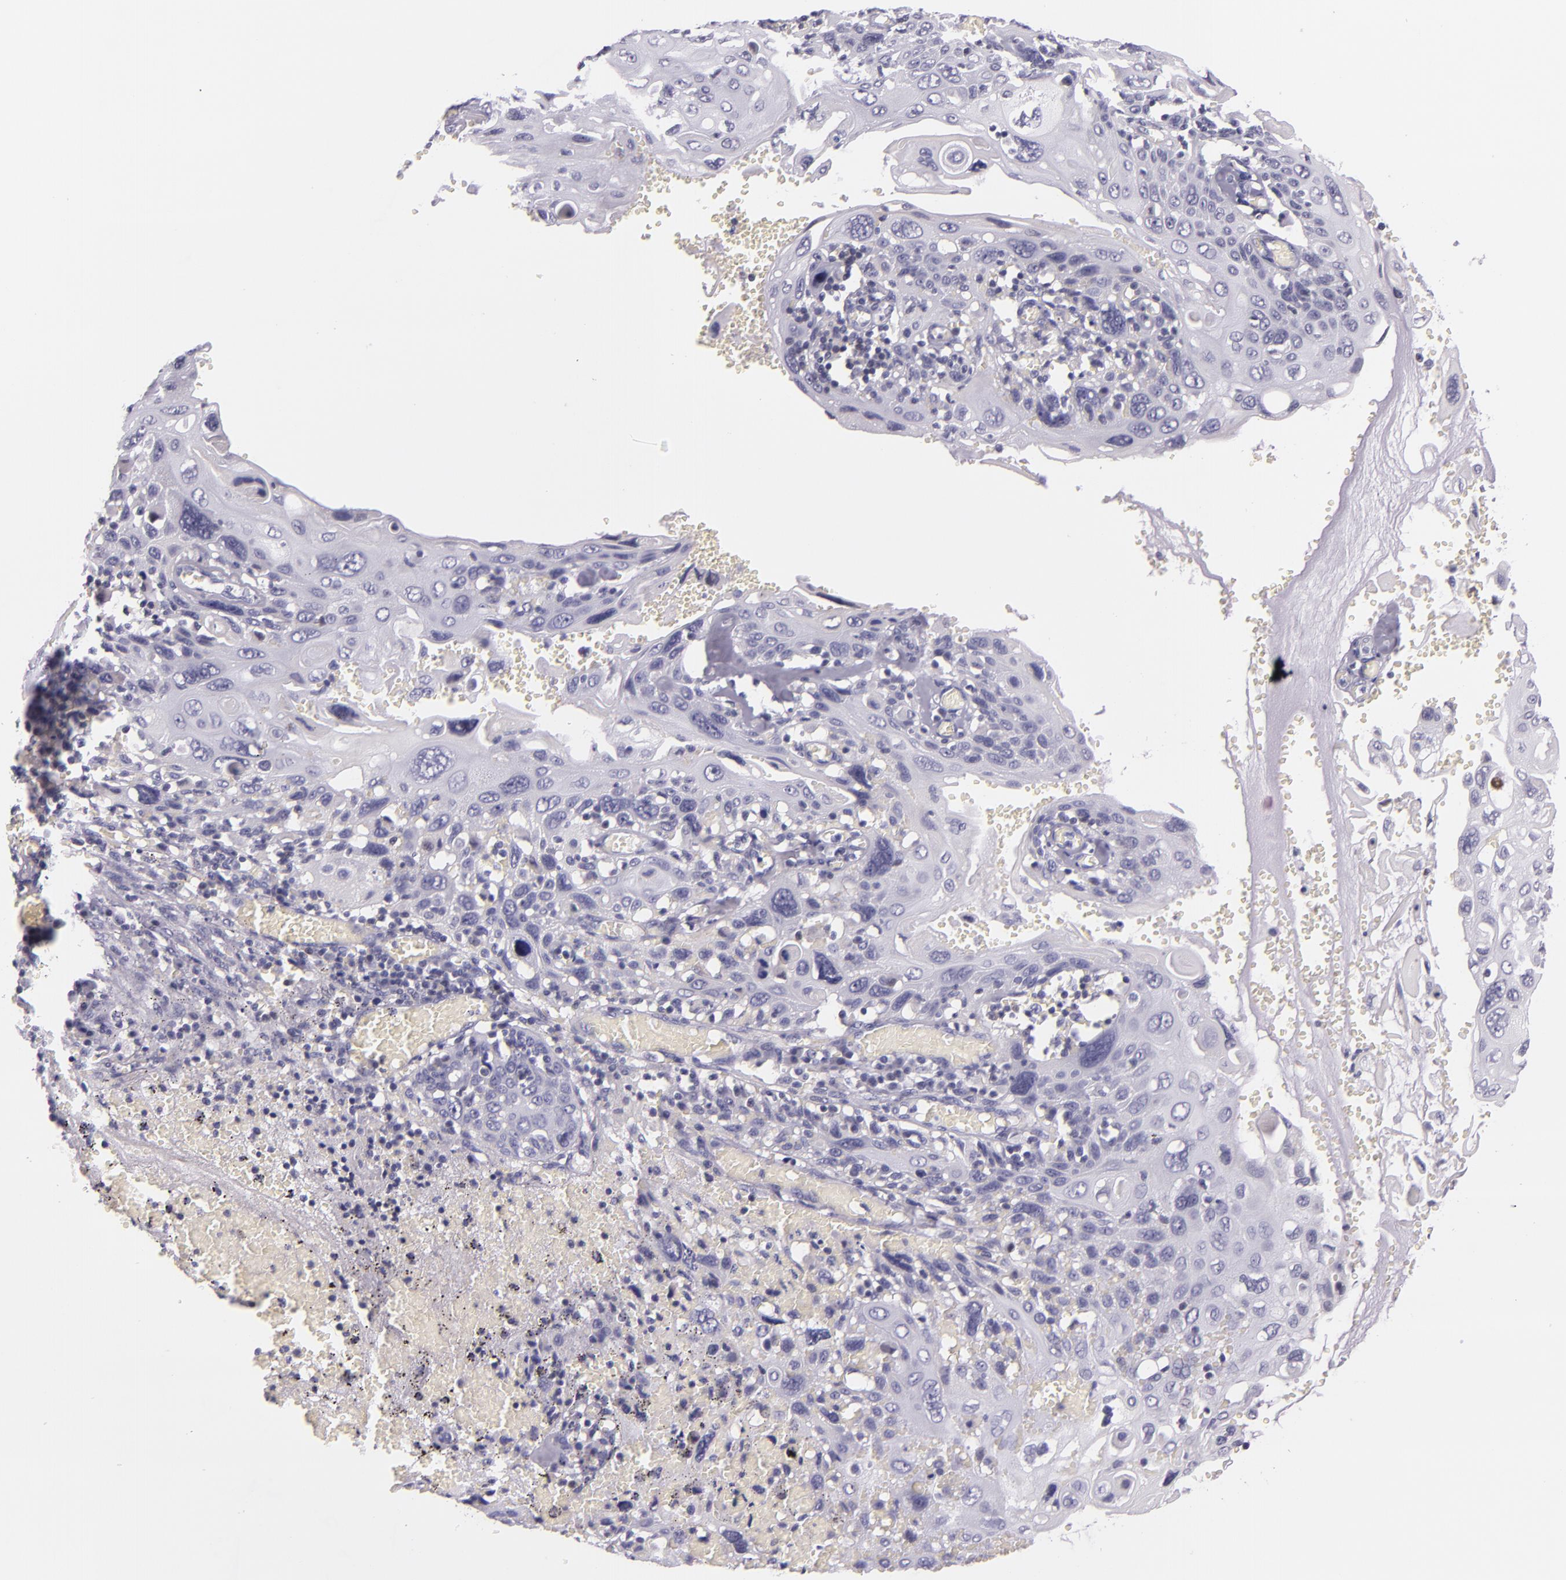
{"staining": {"intensity": "negative", "quantity": "none", "location": "none"}, "tissue": "cervical cancer", "cell_type": "Tumor cells", "image_type": "cancer", "snomed": [{"axis": "morphology", "description": "Squamous cell carcinoma, NOS"}, {"axis": "topography", "description": "Cervix"}], "caption": "IHC histopathology image of cervical cancer stained for a protein (brown), which displays no staining in tumor cells.", "gene": "HSP90AA1", "patient": {"sex": "female", "age": 54}}